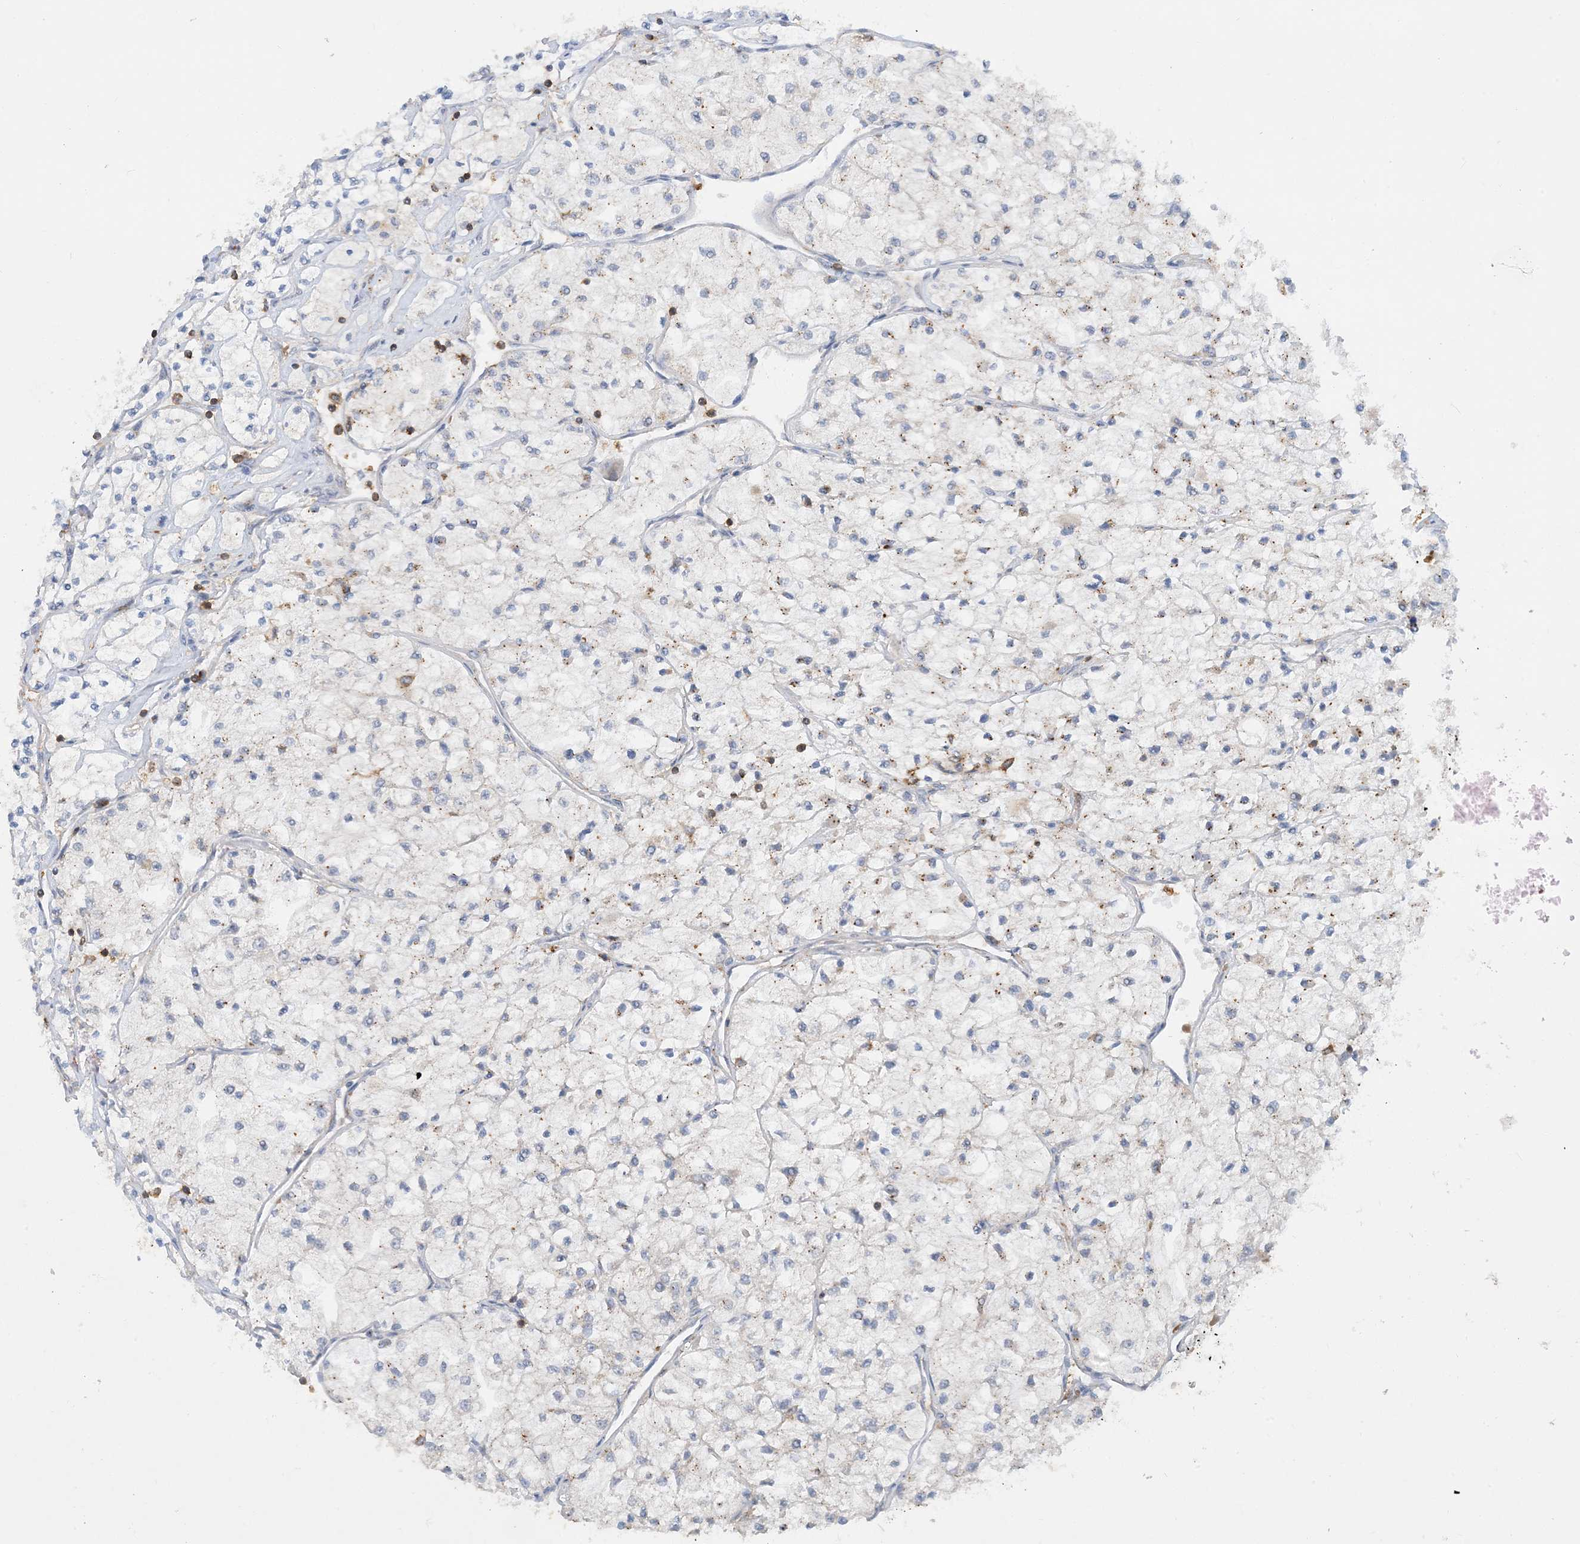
{"staining": {"intensity": "negative", "quantity": "none", "location": "none"}, "tissue": "renal cancer", "cell_type": "Tumor cells", "image_type": "cancer", "snomed": [{"axis": "morphology", "description": "Adenocarcinoma, NOS"}, {"axis": "topography", "description": "Kidney"}], "caption": "Immunohistochemical staining of human adenocarcinoma (renal) reveals no significant expression in tumor cells.", "gene": "SFMBT2", "patient": {"sex": "male", "age": 80}}